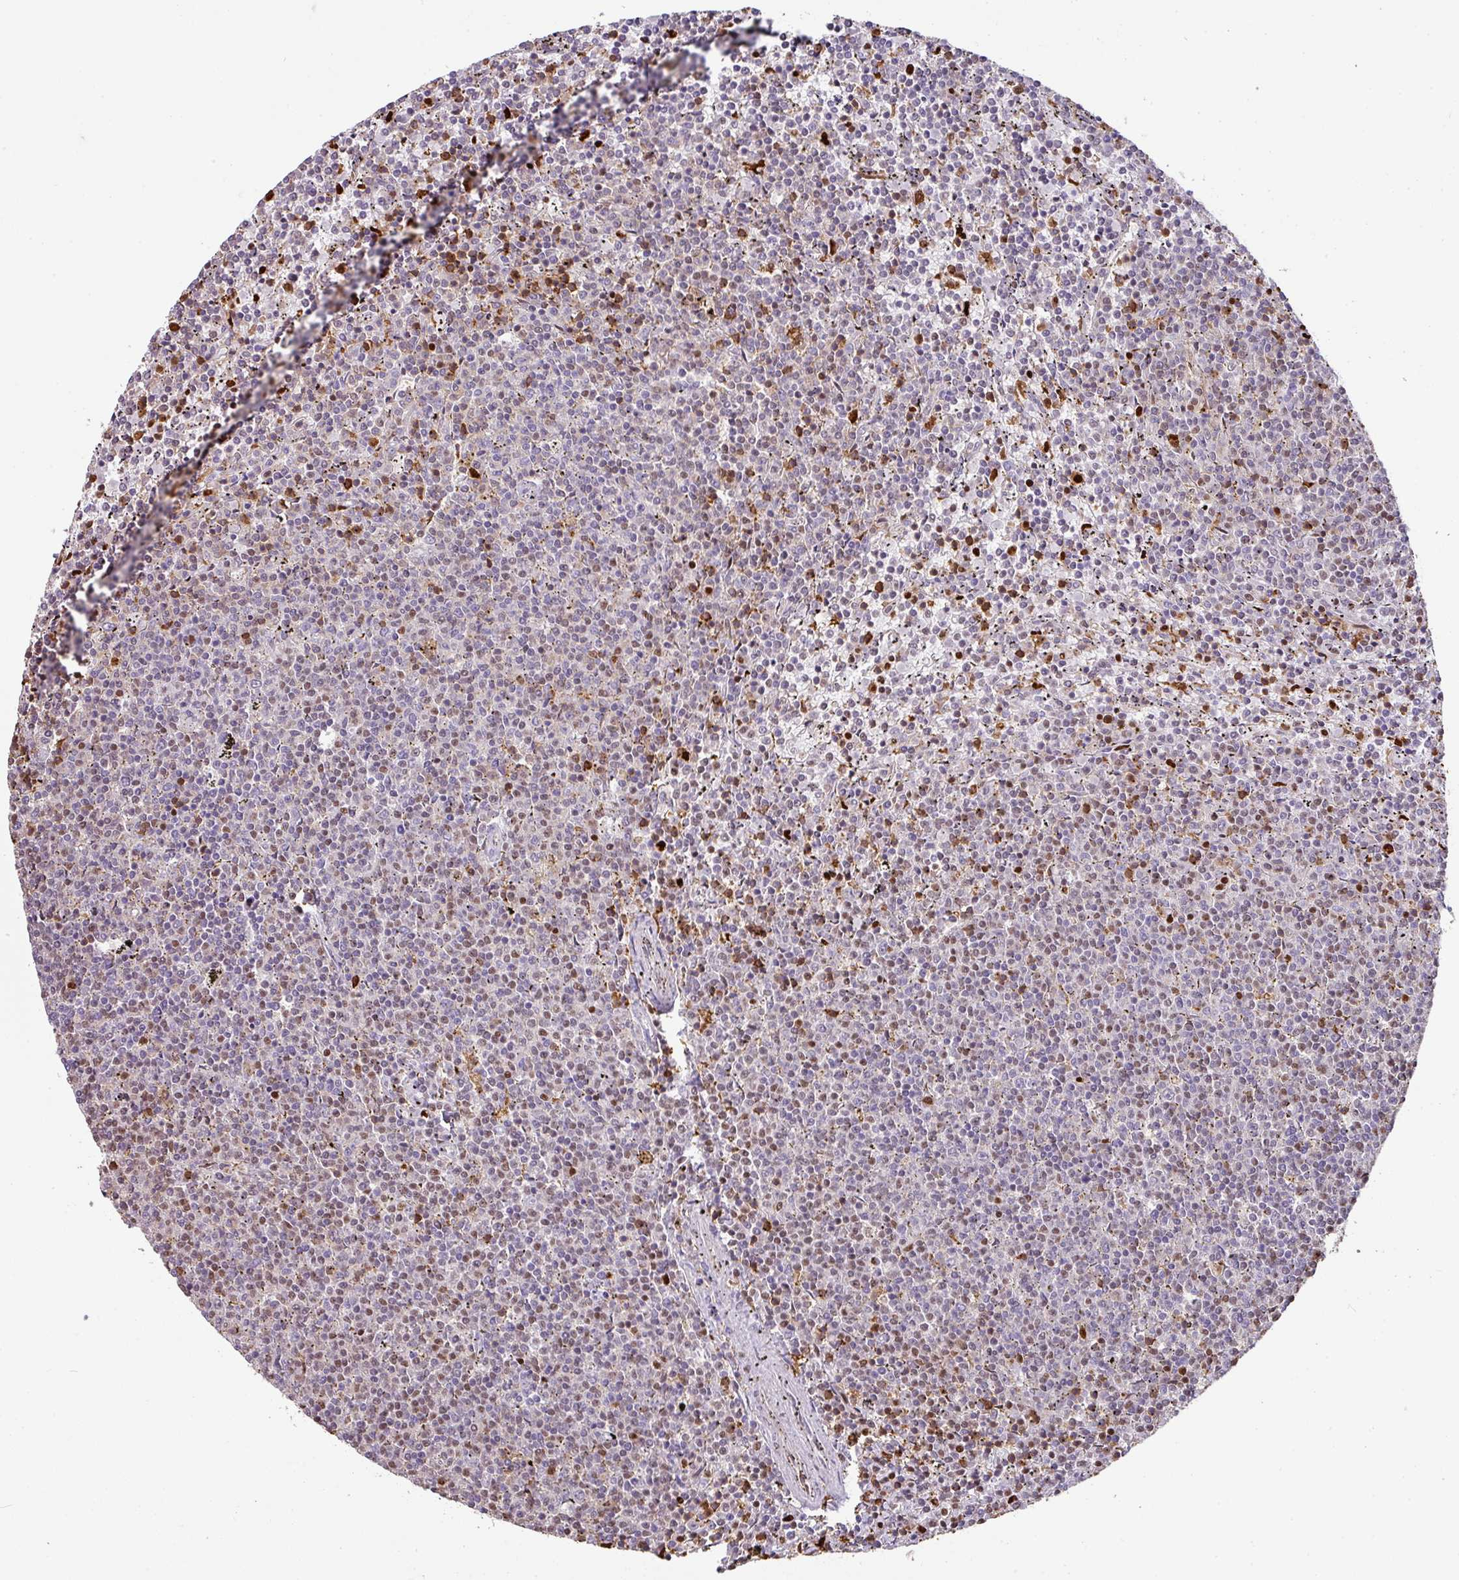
{"staining": {"intensity": "weak", "quantity": "<25%", "location": "nuclear"}, "tissue": "lymphoma", "cell_type": "Tumor cells", "image_type": "cancer", "snomed": [{"axis": "morphology", "description": "Malignant lymphoma, non-Hodgkin's type, Low grade"}, {"axis": "topography", "description": "Spleen"}], "caption": "This is an IHC image of low-grade malignant lymphoma, non-Hodgkin's type. There is no positivity in tumor cells.", "gene": "SAMHD1", "patient": {"sex": "female", "age": 50}}